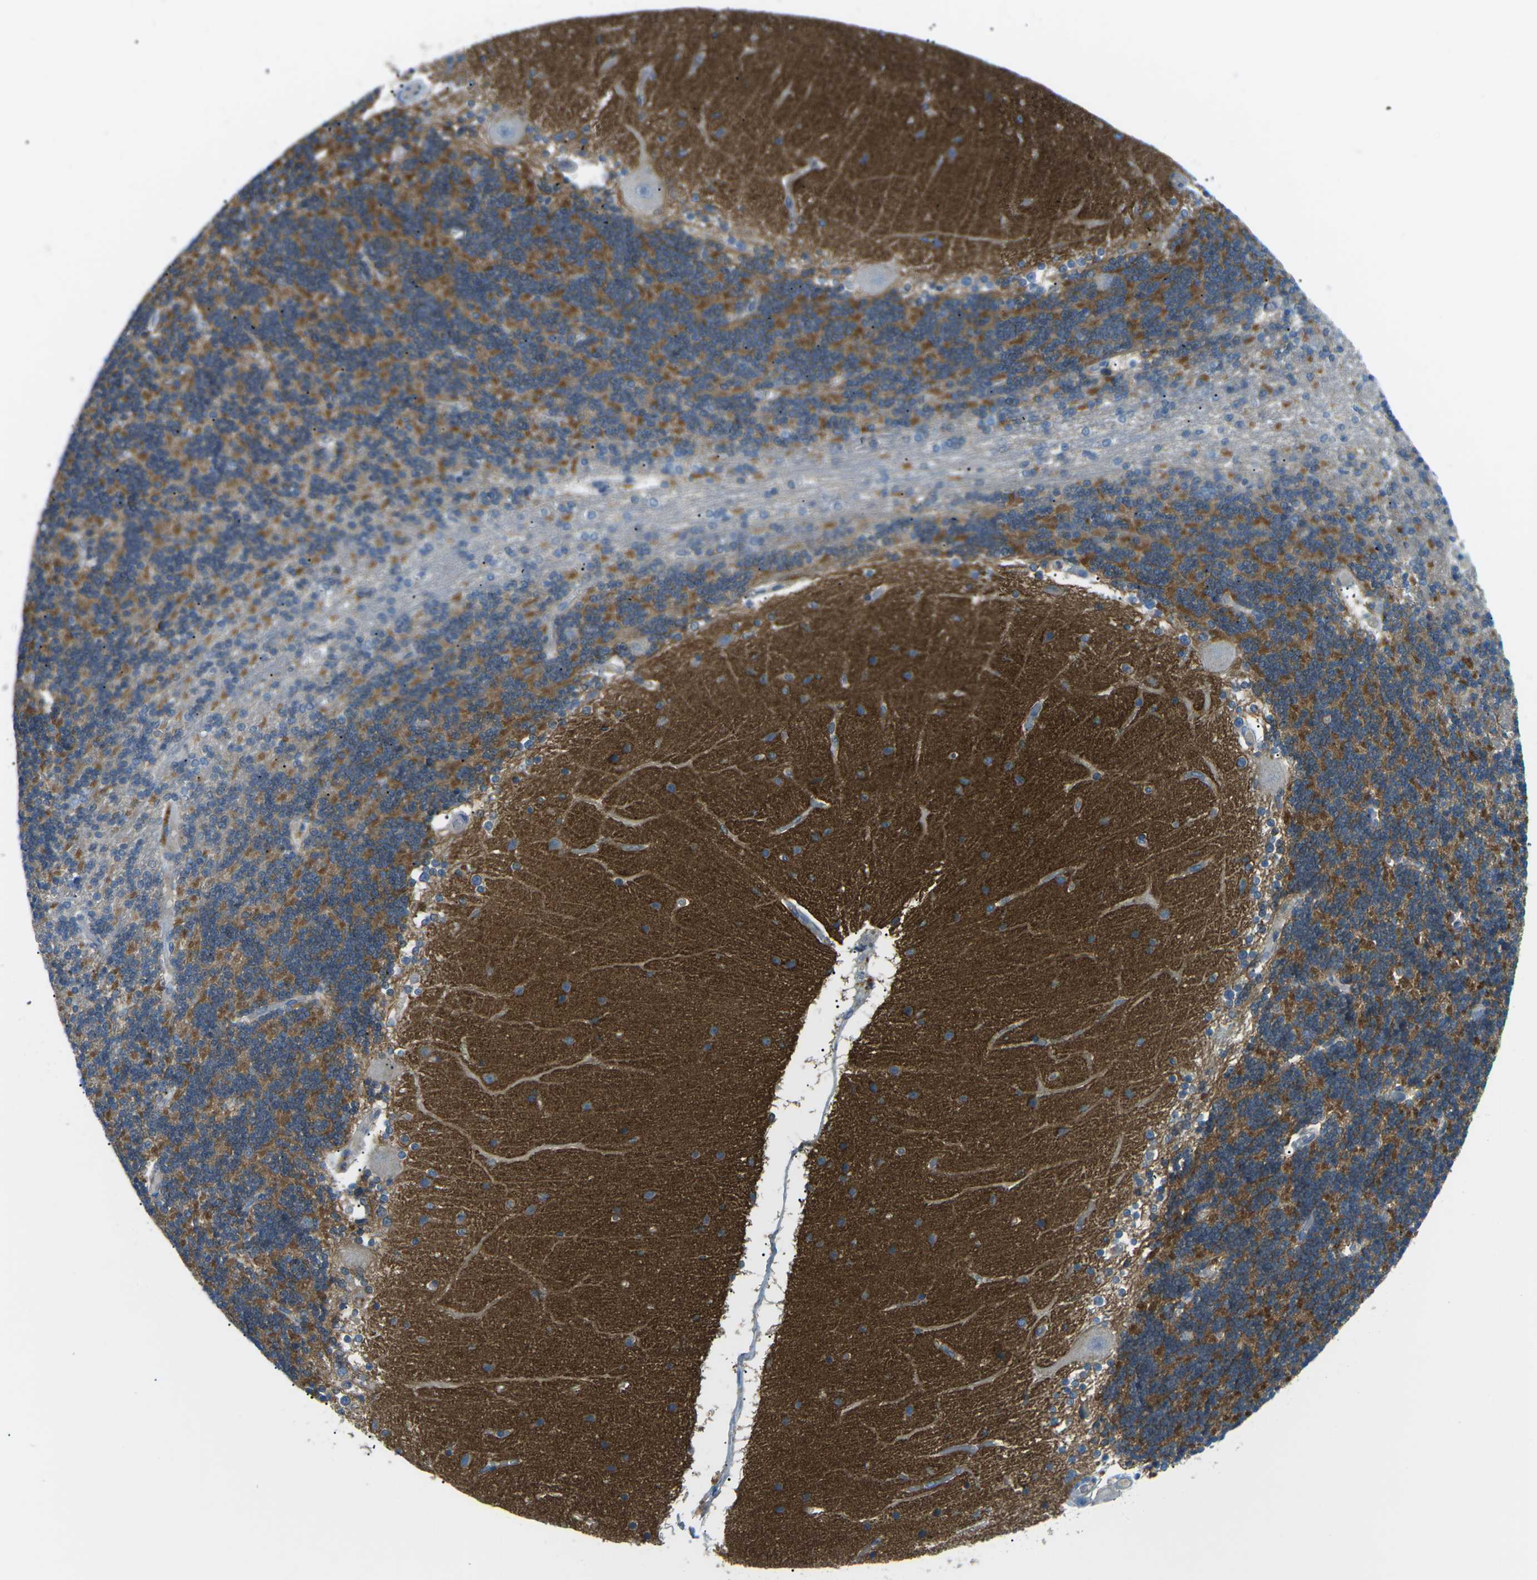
{"staining": {"intensity": "moderate", "quantity": "25%-75%", "location": "cytoplasmic/membranous"}, "tissue": "cerebellum", "cell_type": "Cells in granular layer", "image_type": "normal", "snomed": [{"axis": "morphology", "description": "Normal tissue, NOS"}, {"axis": "topography", "description": "Cerebellum"}], "caption": "This is a micrograph of IHC staining of benign cerebellum, which shows moderate staining in the cytoplasmic/membranous of cells in granular layer.", "gene": "CD47", "patient": {"sex": "female", "age": 54}}